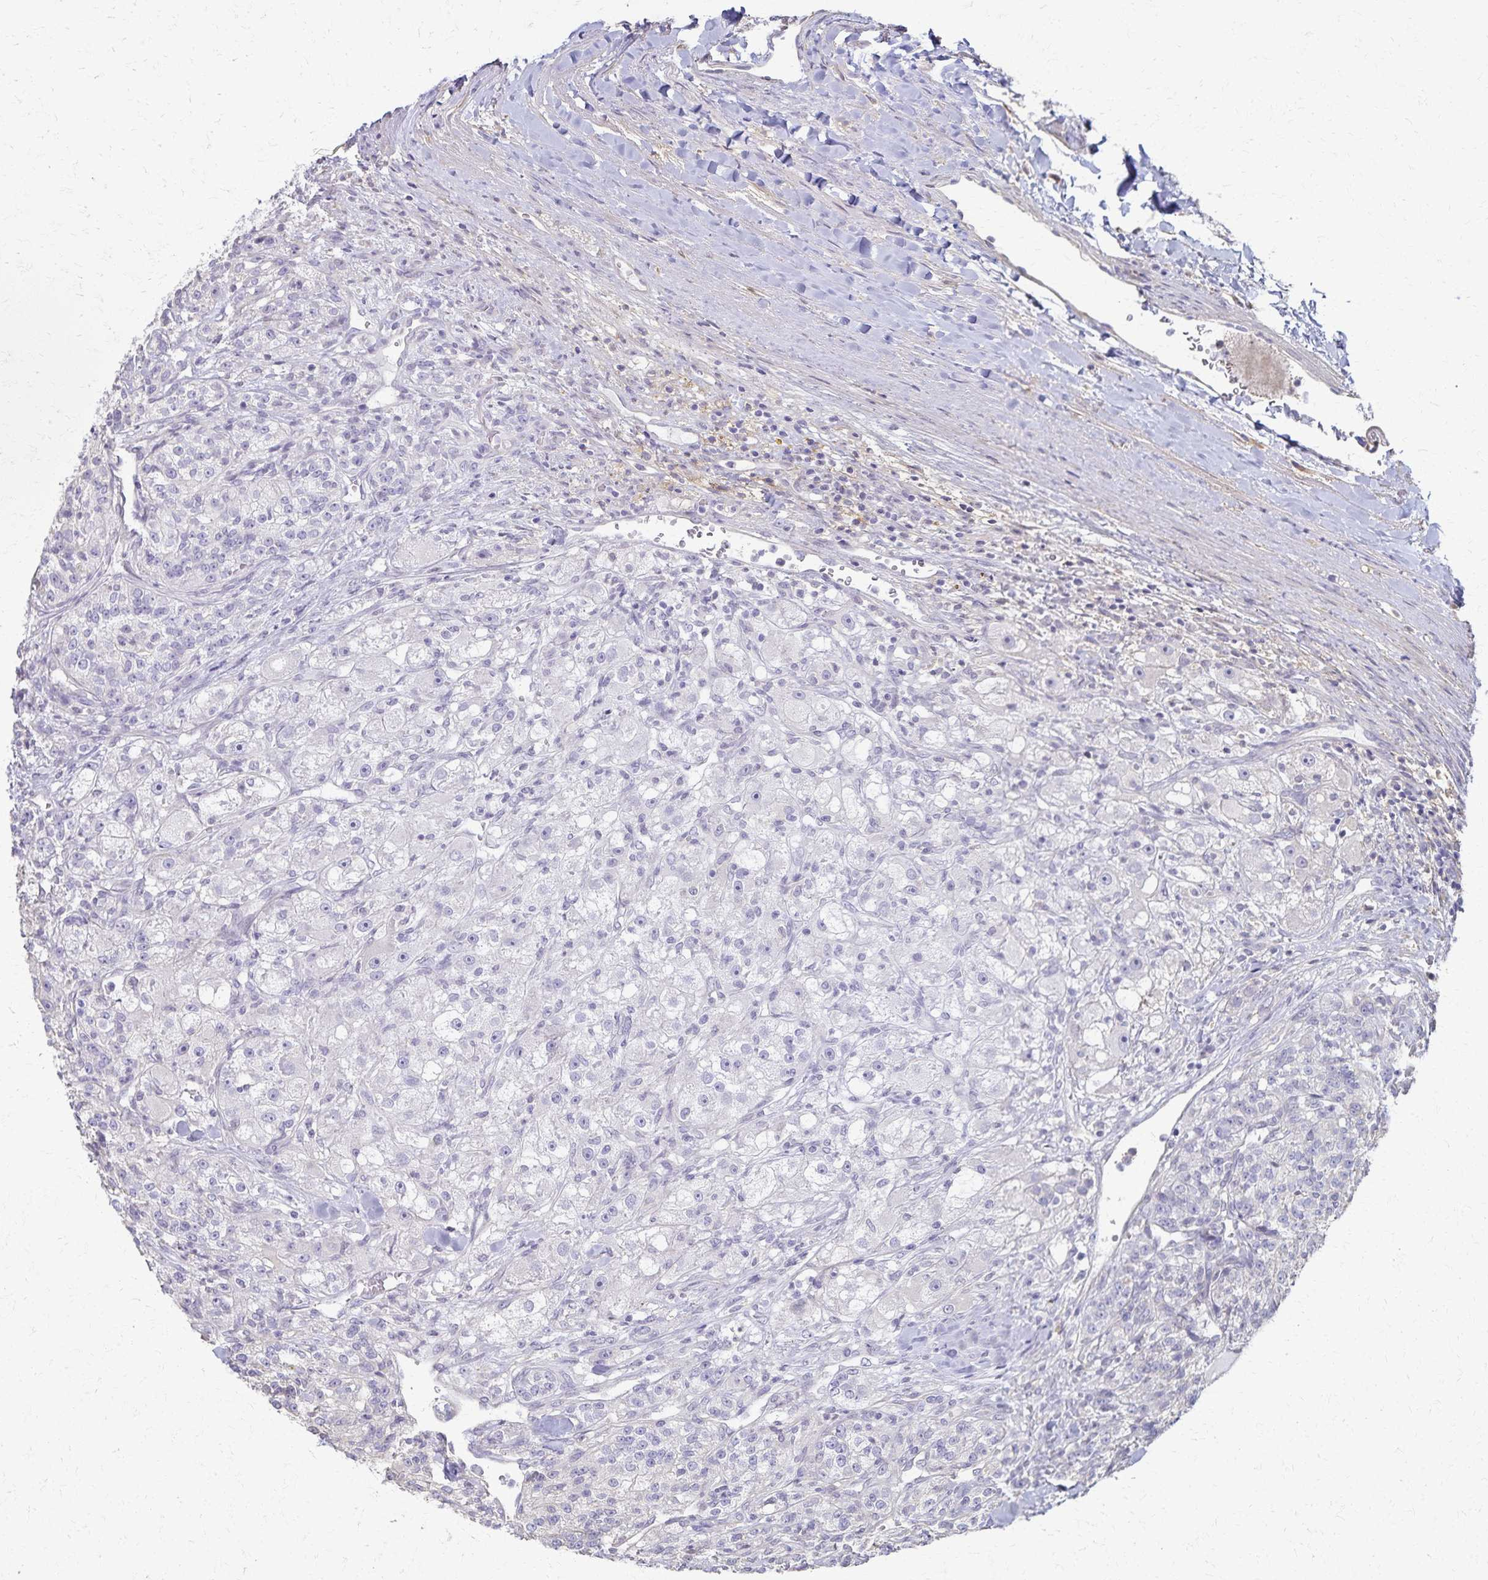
{"staining": {"intensity": "negative", "quantity": "none", "location": "none"}, "tissue": "renal cancer", "cell_type": "Tumor cells", "image_type": "cancer", "snomed": [{"axis": "morphology", "description": "Adenocarcinoma, NOS"}, {"axis": "topography", "description": "Kidney"}], "caption": "There is no significant positivity in tumor cells of renal cancer.", "gene": "KISS1", "patient": {"sex": "female", "age": 63}}